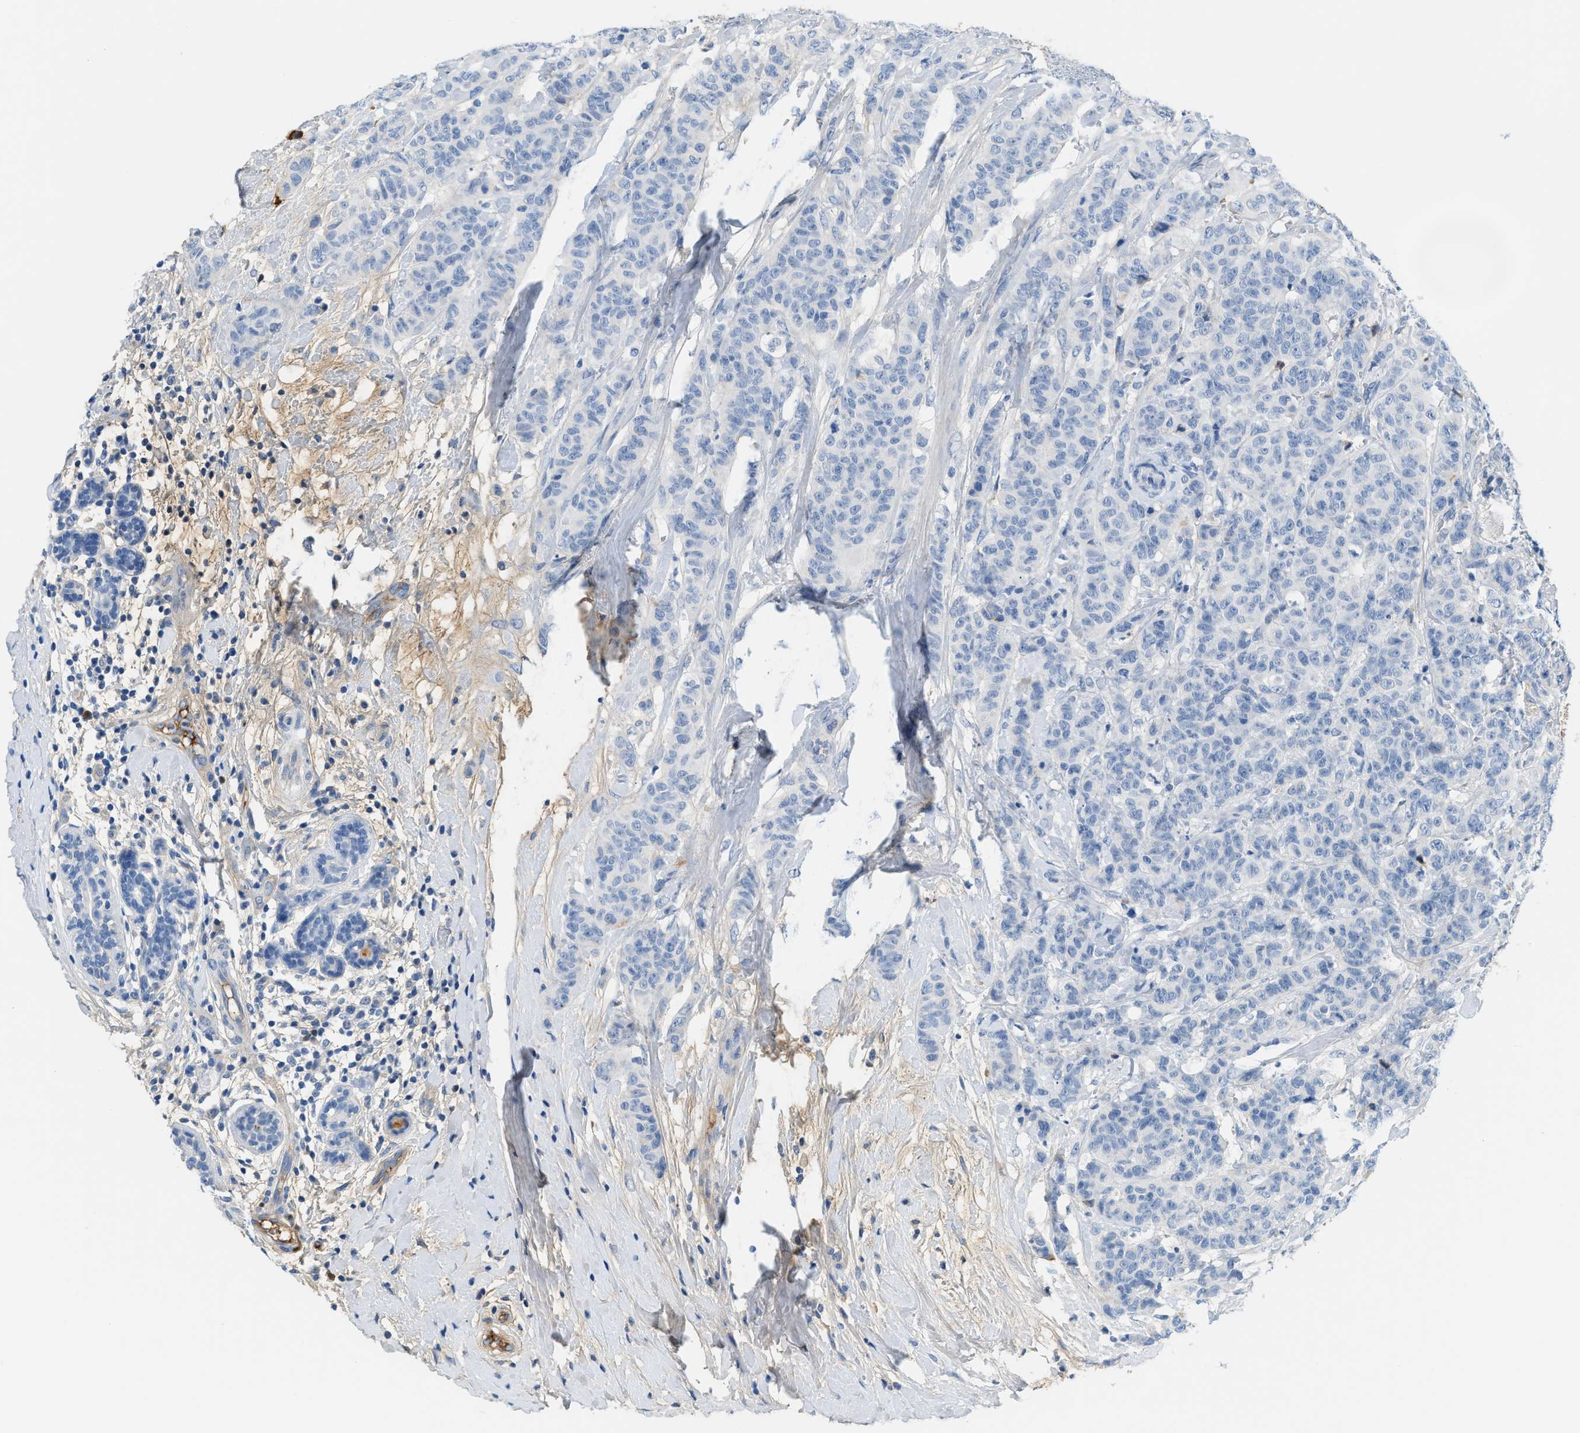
{"staining": {"intensity": "negative", "quantity": "none", "location": "none"}, "tissue": "breast cancer", "cell_type": "Tumor cells", "image_type": "cancer", "snomed": [{"axis": "morphology", "description": "Normal tissue, NOS"}, {"axis": "morphology", "description": "Duct carcinoma"}, {"axis": "topography", "description": "Breast"}], "caption": "There is no significant staining in tumor cells of breast cancer.", "gene": "CFI", "patient": {"sex": "female", "age": 40}}